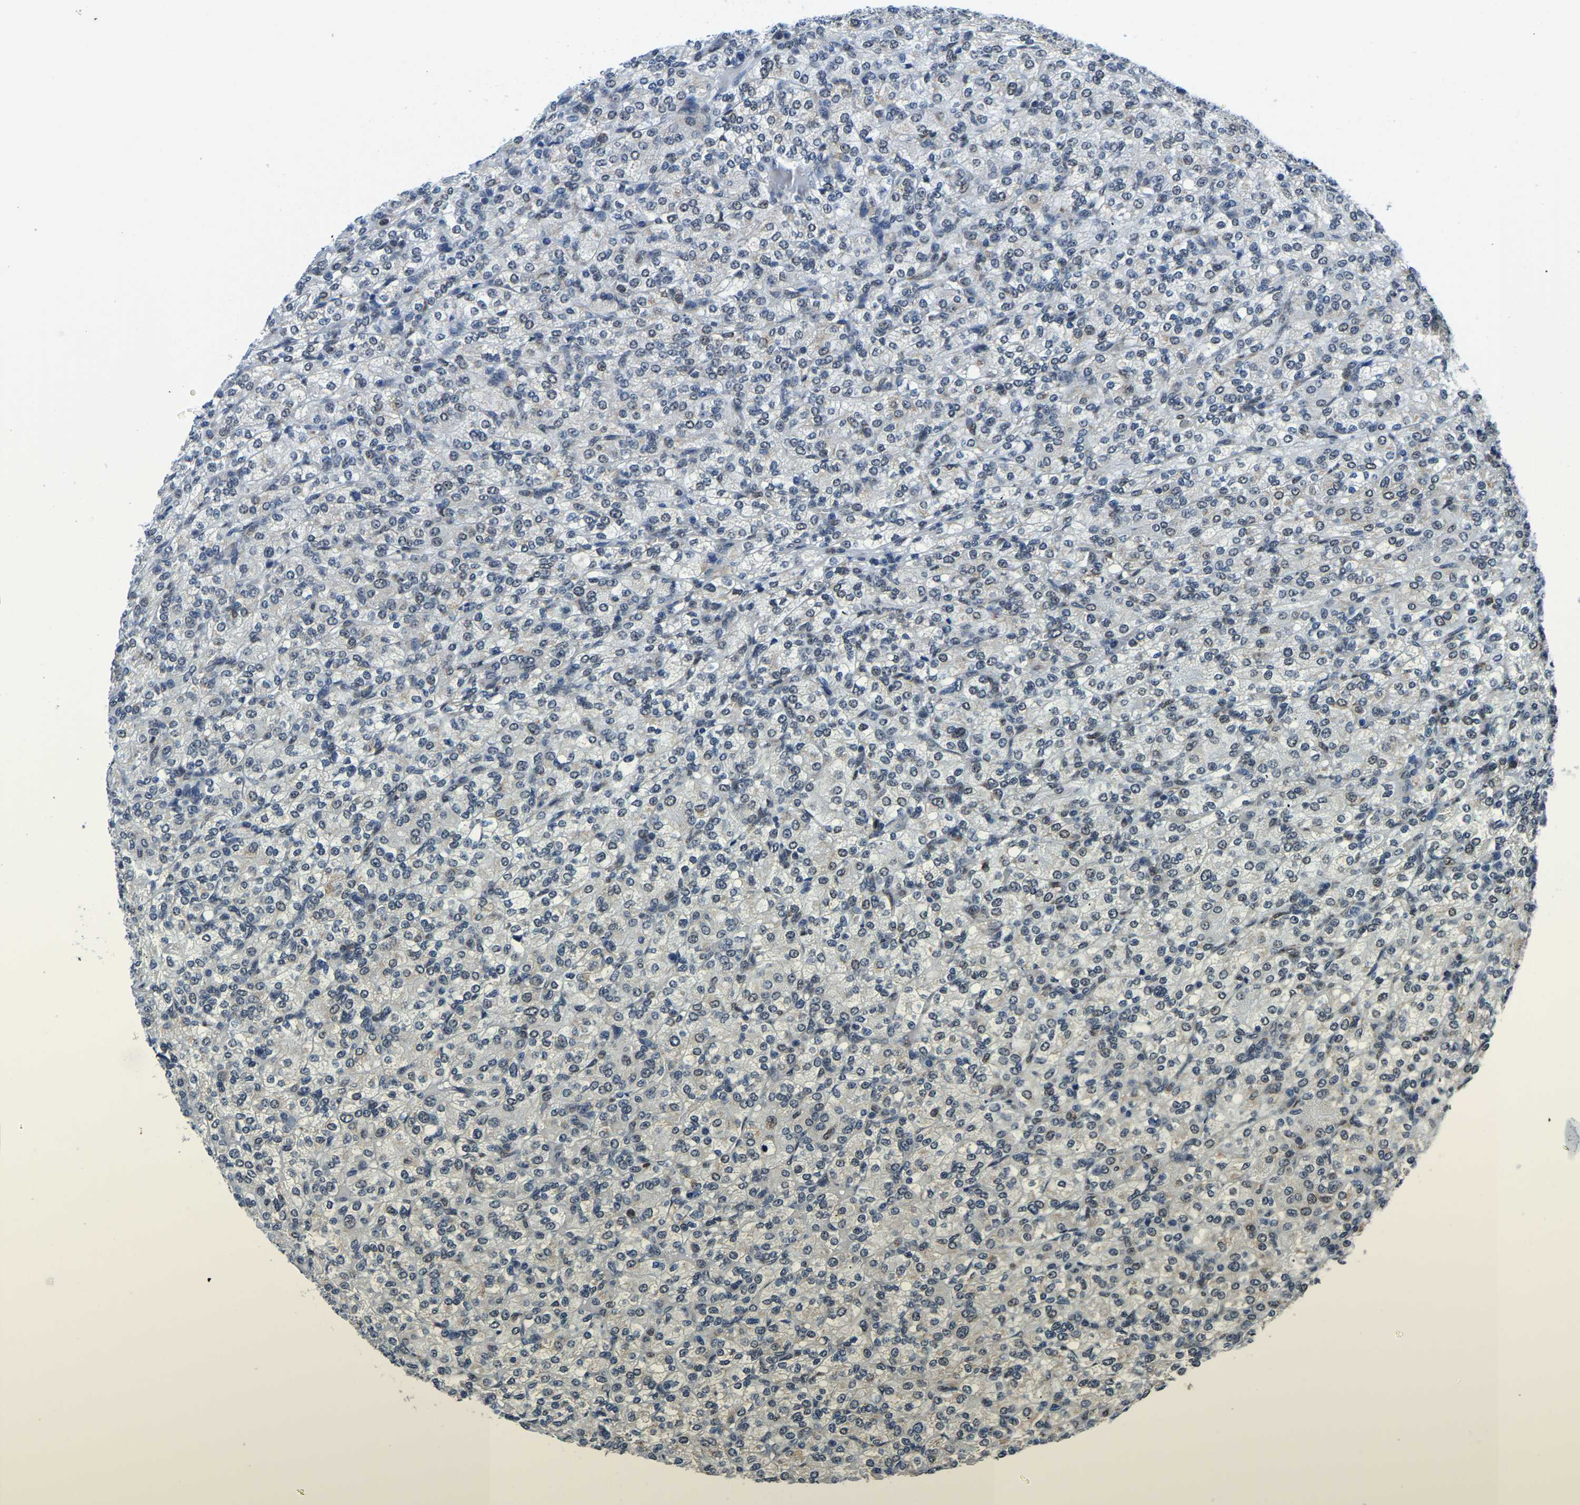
{"staining": {"intensity": "weak", "quantity": "<25%", "location": "nuclear"}, "tissue": "renal cancer", "cell_type": "Tumor cells", "image_type": "cancer", "snomed": [{"axis": "morphology", "description": "Adenocarcinoma, NOS"}, {"axis": "topography", "description": "Kidney"}], "caption": "This is a micrograph of immunohistochemistry staining of adenocarcinoma (renal), which shows no staining in tumor cells.", "gene": "BNIP3L", "patient": {"sex": "male", "age": 77}}